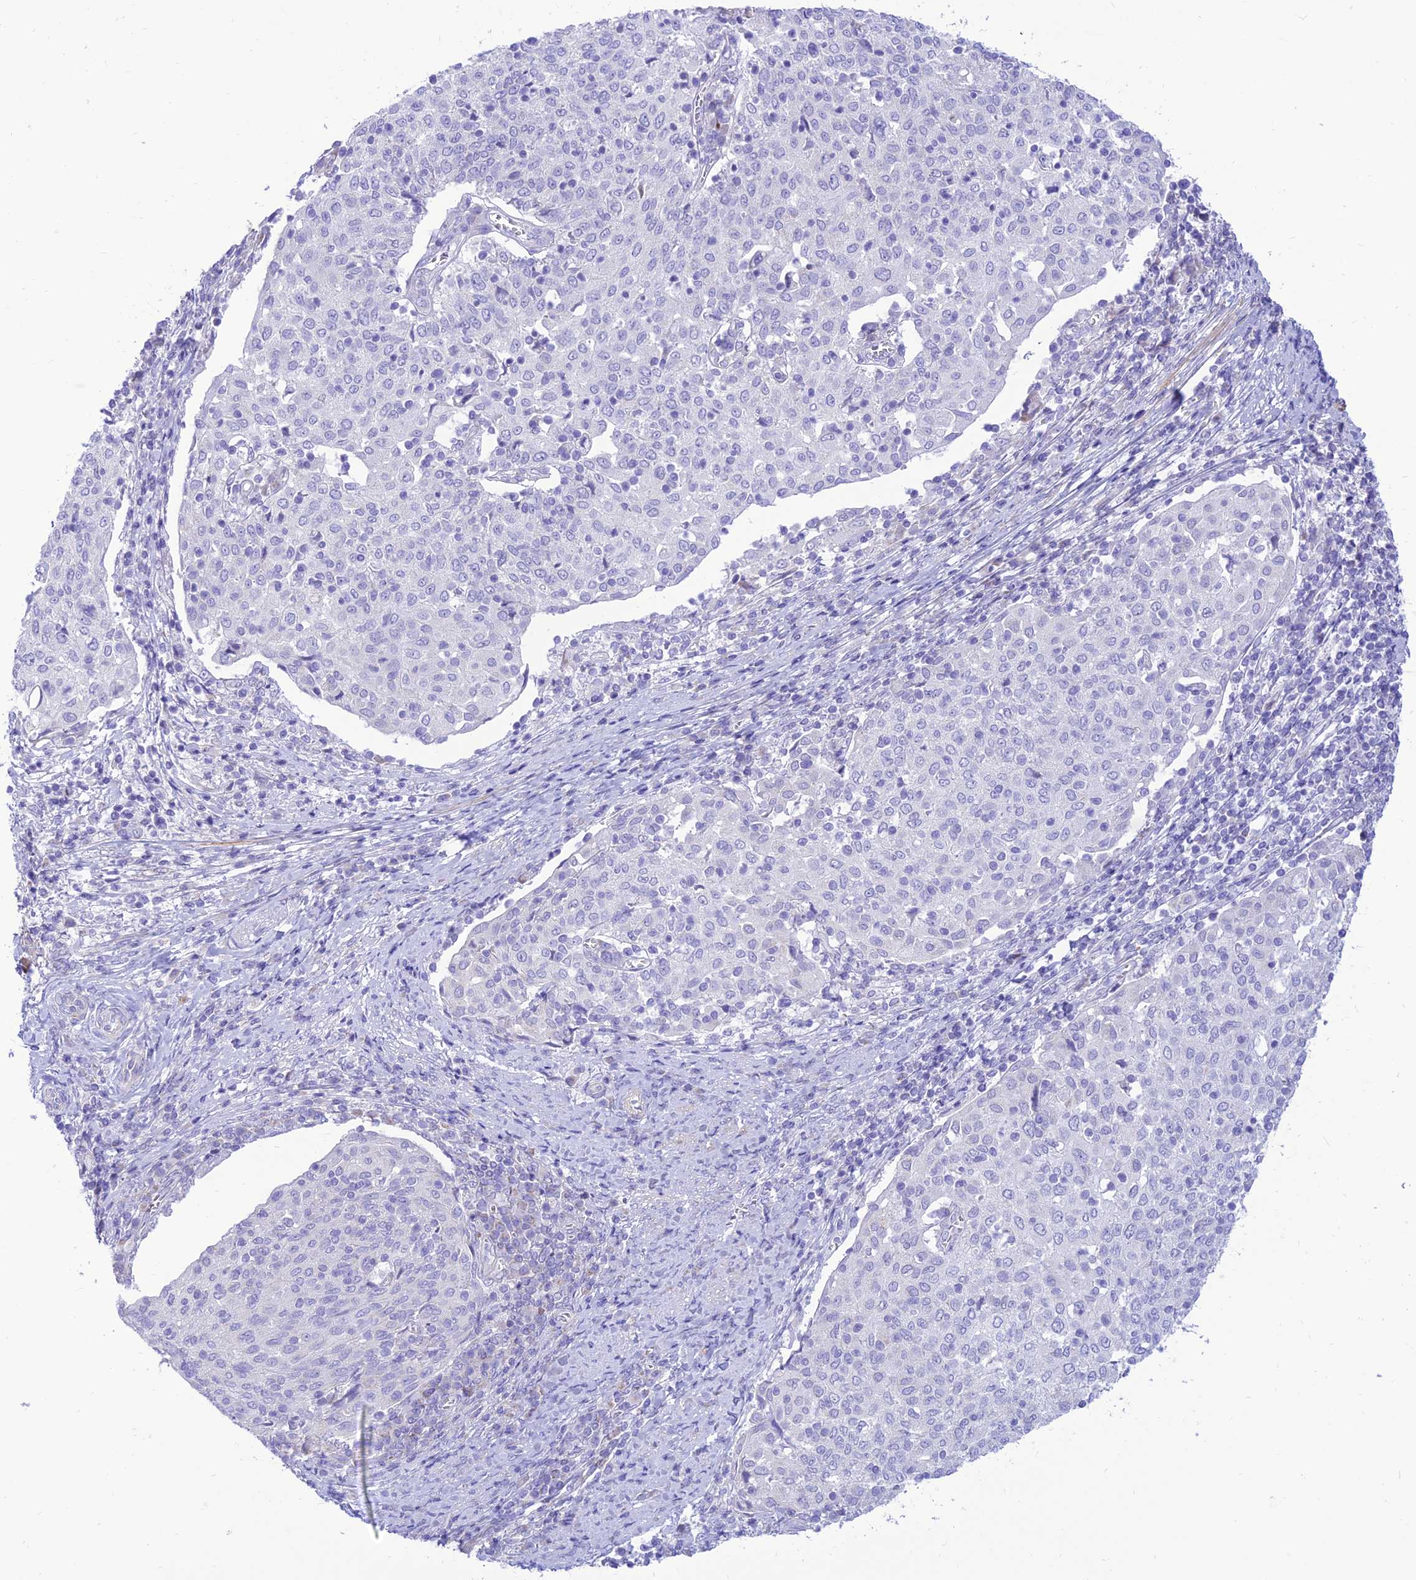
{"staining": {"intensity": "negative", "quantity": "none", "location": "none"}, "tissue": "cervical cancer", "cell_type": "Tumor cells", "image_type": "cancer", "snomed": [{"axis": "morphology", "description": "Squamous cell carcinoma, NOS"}, {"axis": "topography", "description": "Cervix"}], "caption": "The micrograph displays no staining of tumor cells in cervical cancer (squamous cell carcinoma).", "gene": "FAM186B", "patient": {"sex": "female", "age": 52}}